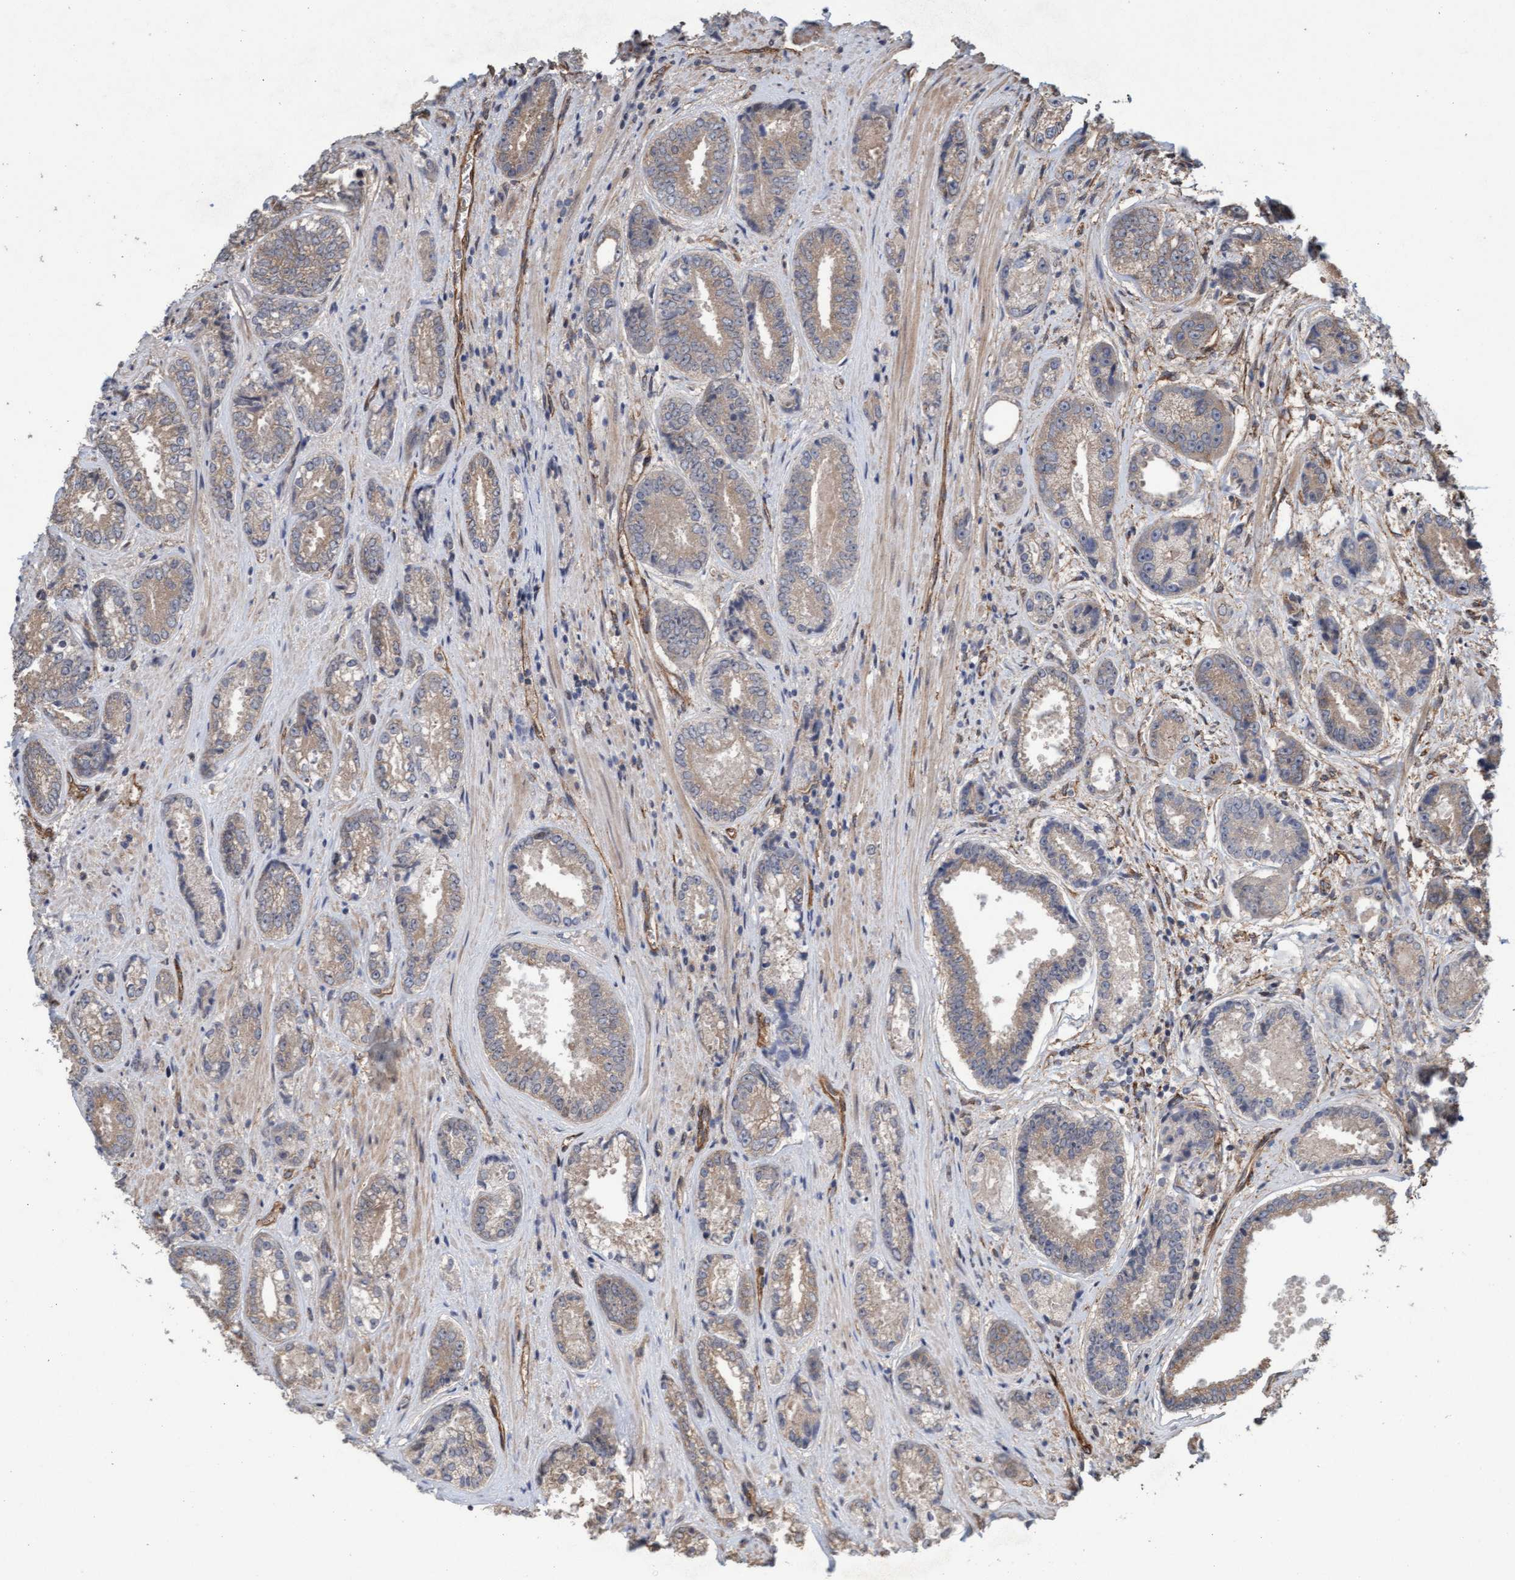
{"staining": {"intensity": "weak", "quantity": "25%-75%", "location": "cytoplasmic/membranous"}, "tissue": "prostate cancer", "cell_type": "Tumor cells", "image_type": "cancer", "snomed": [{"axis": "morphology", "description": "Adenocarcinoma, High grade"}, {"axis": "topography", "description": "Prostate"}], "caption": "Brown immunohistochemical staining in adenocarcinoma (high-grade) (prostate) demonstrates weak cytoplasmic/membranous staining in approximately 25%-75% of tumor cells.", "gene": "CDC42EP4", "patient": {"sex": "male", "age": 61}}